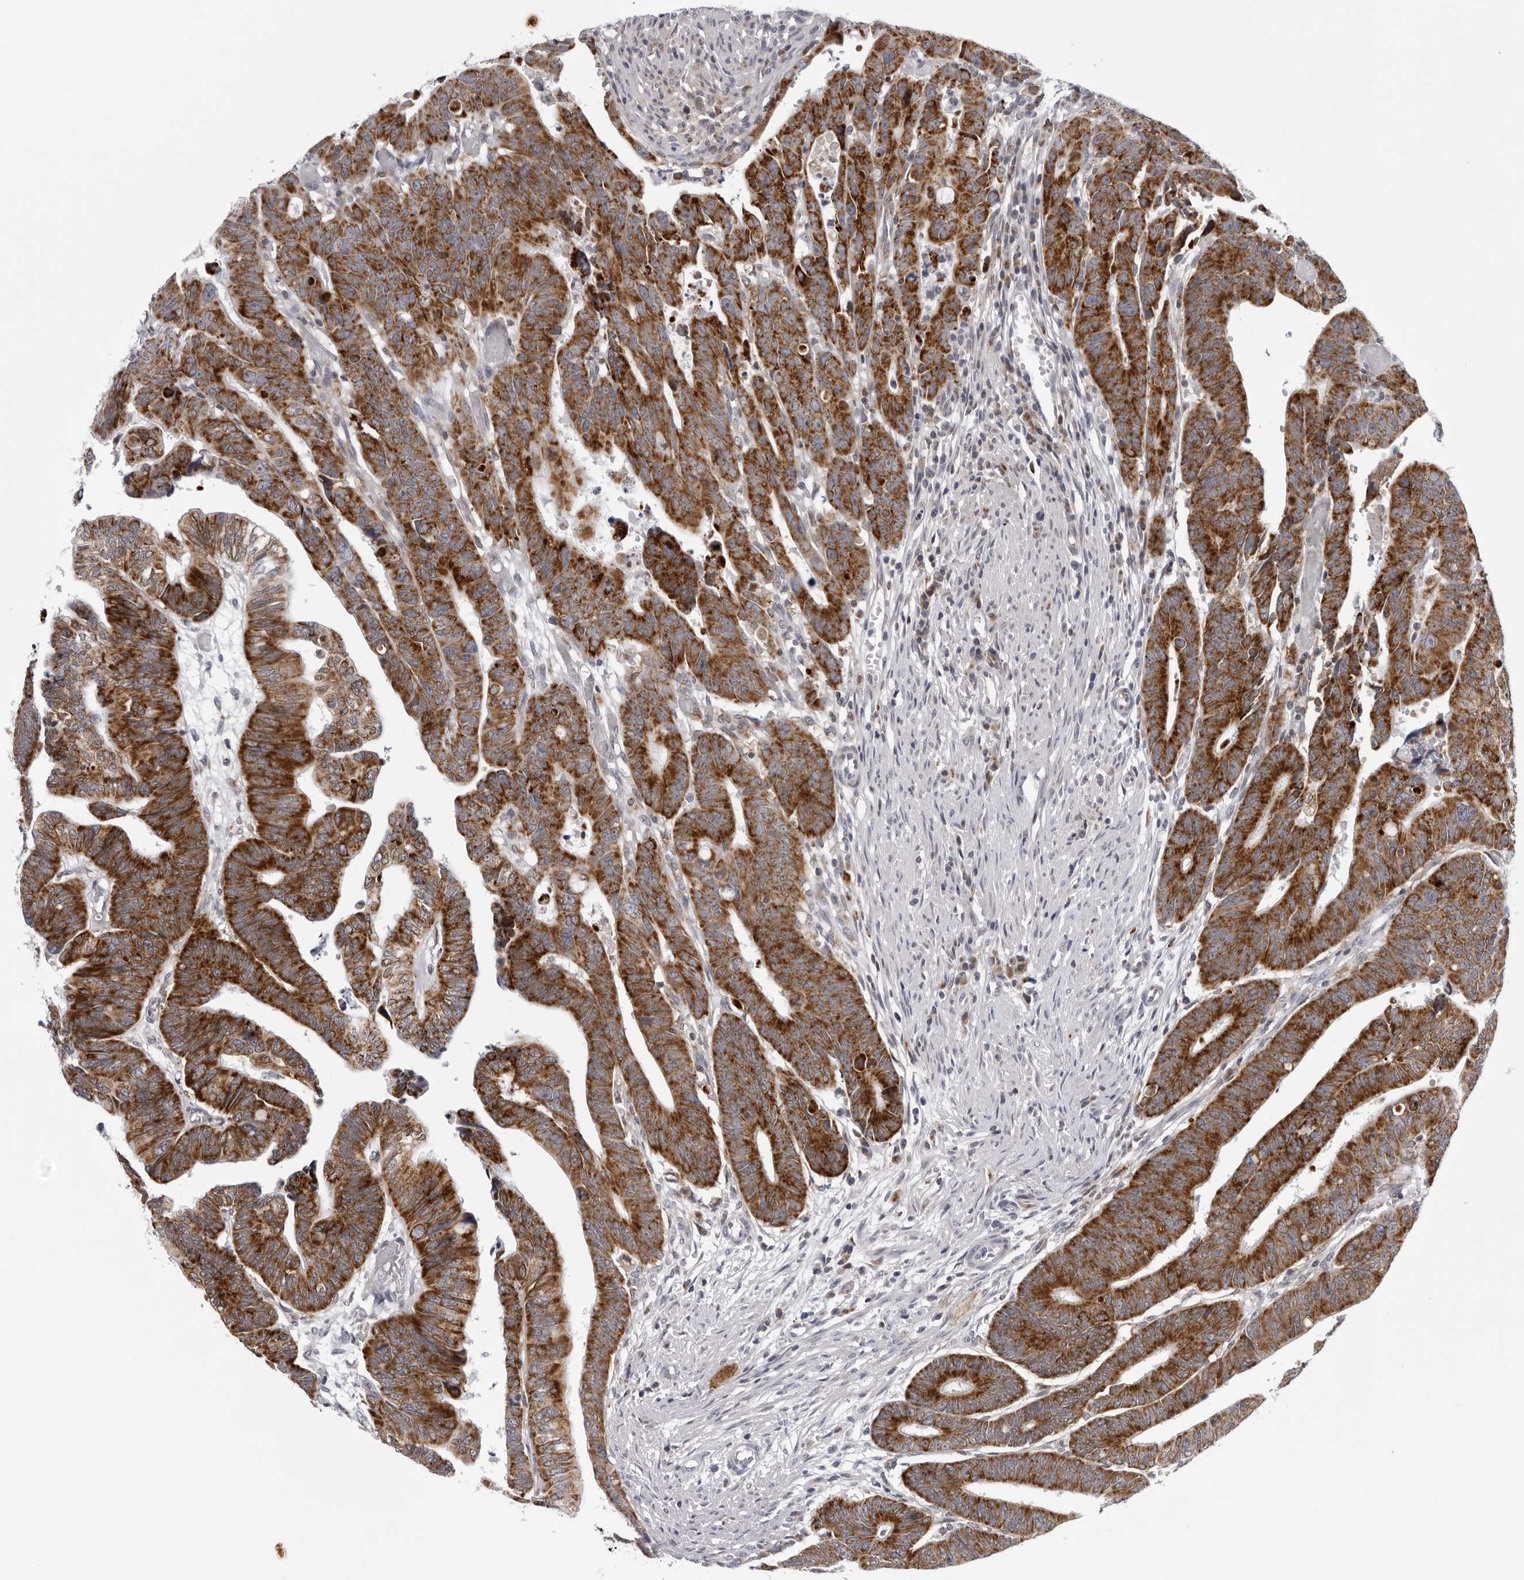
{"staining": {"intensity": "strong", "quantity": ">75%", "location": "cytoplasmic/membranous"}, "tissue": "colorectal cancer", "cell_type": "Tumor cells", "image_type": "cancer", "snomed": [{"axis": "morphology", "description": "Adenocarcinoma, NOS"}, {"axis": "topography", "description": "Rectum"}], "caption": "Human colorectal cancer (adenocarcinoma) stained with a protein marker displays strong staining in tumor cells.", "gene": "CPT2", "patient": {"sex": "female", "age": 65}}